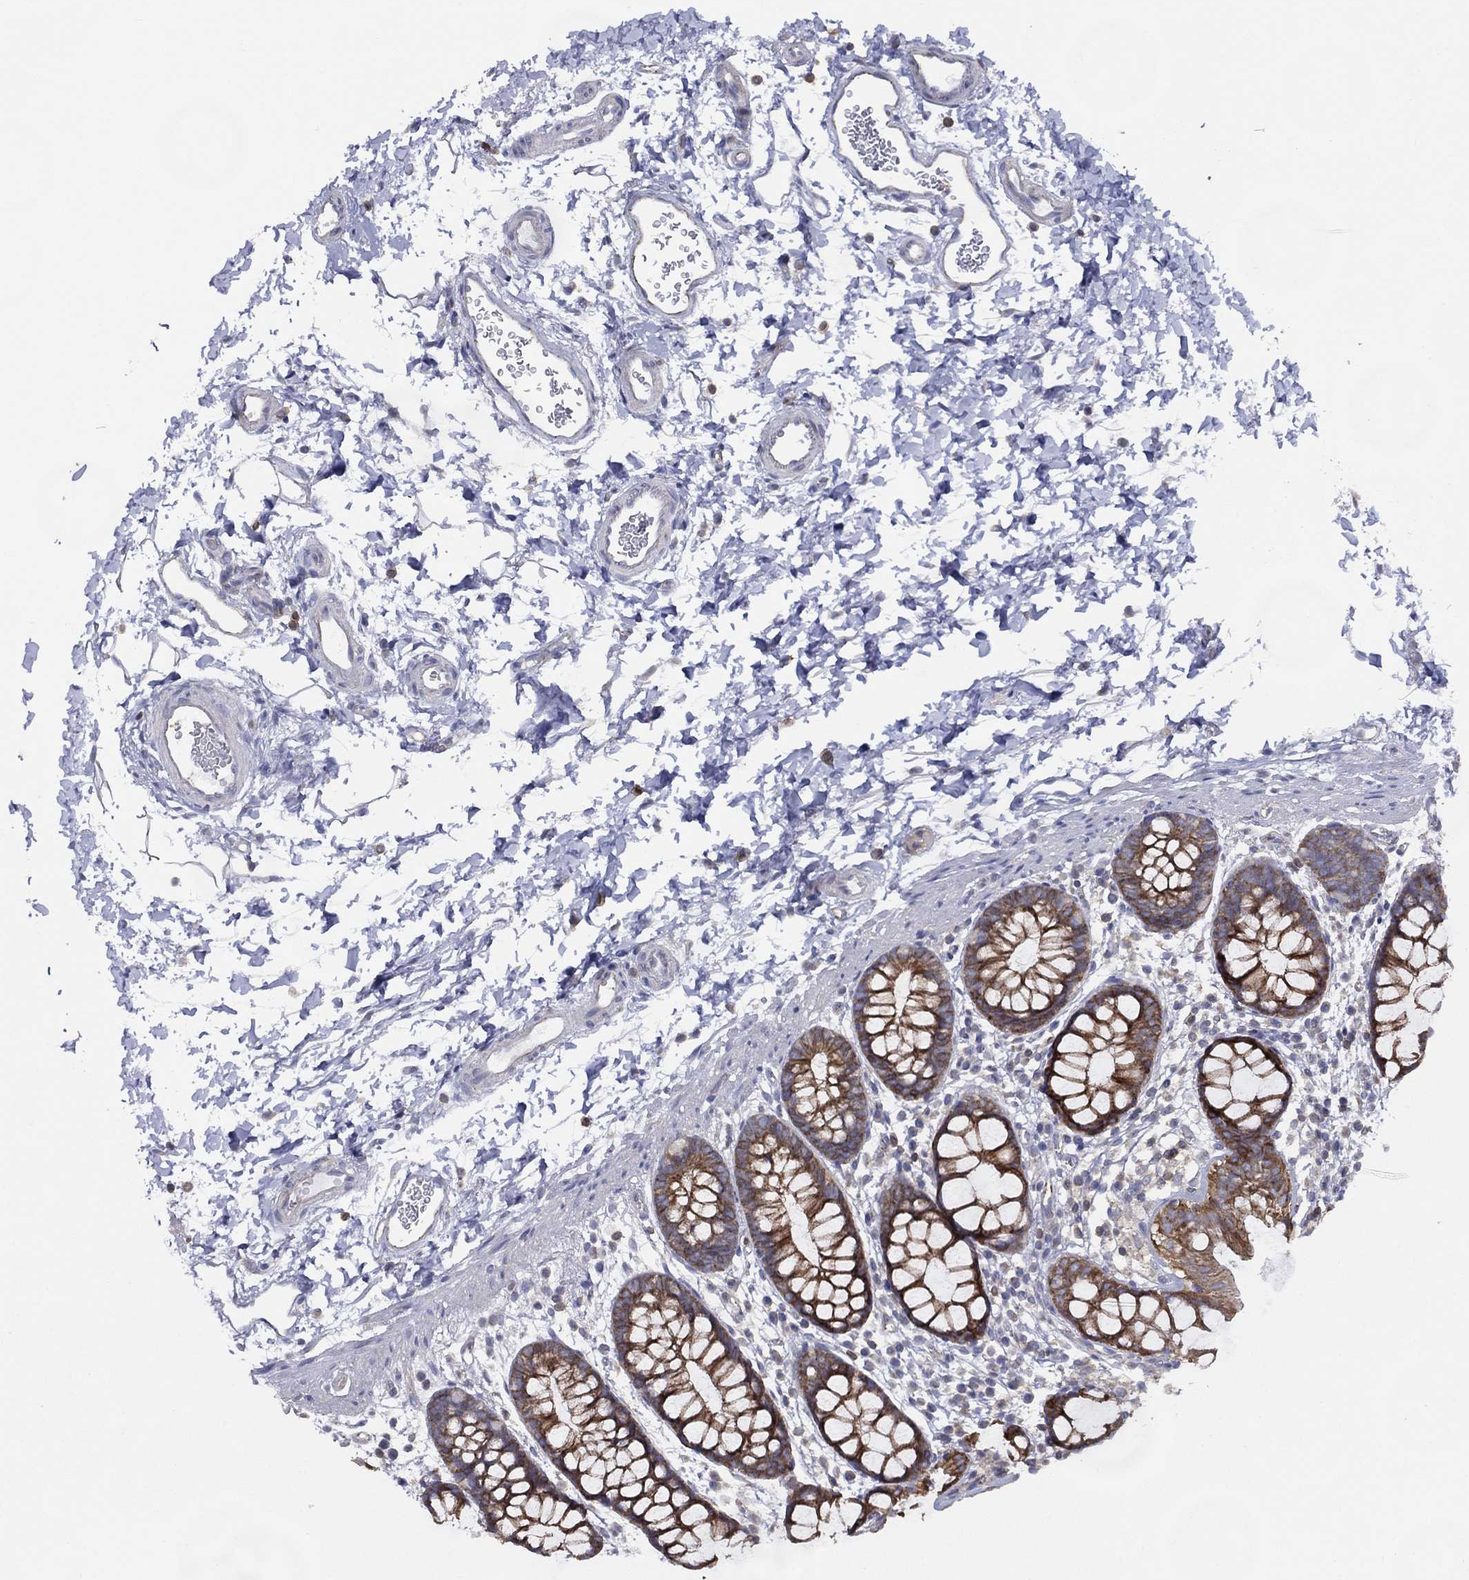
{"staining": {"intensity": "moderate", "quantity": ">75%", "location": "cytoplasmic/membranous"}, "tissue": "rectum", "cell_type": "Glandular cells", "image_type": "normal", "snomed": [{"axis": "morphology", "description": "Normal tissue, NOS"}, {"axis": "topography", "description": "Rectum"}], "caption": "Brown immunohistochemical staining in benign rectum exhibits moderate cytoplasmic/membranous staining in about >75% of glandular cells. The protein of interest is stained brown, and the nuclei are stained in blue (DAB (3,3'-diaminobenzidine) IHC with brightfield microscopy, high magnification).", "gene": "ZNF223", "patient": {"sex": "male", "age": 57}}